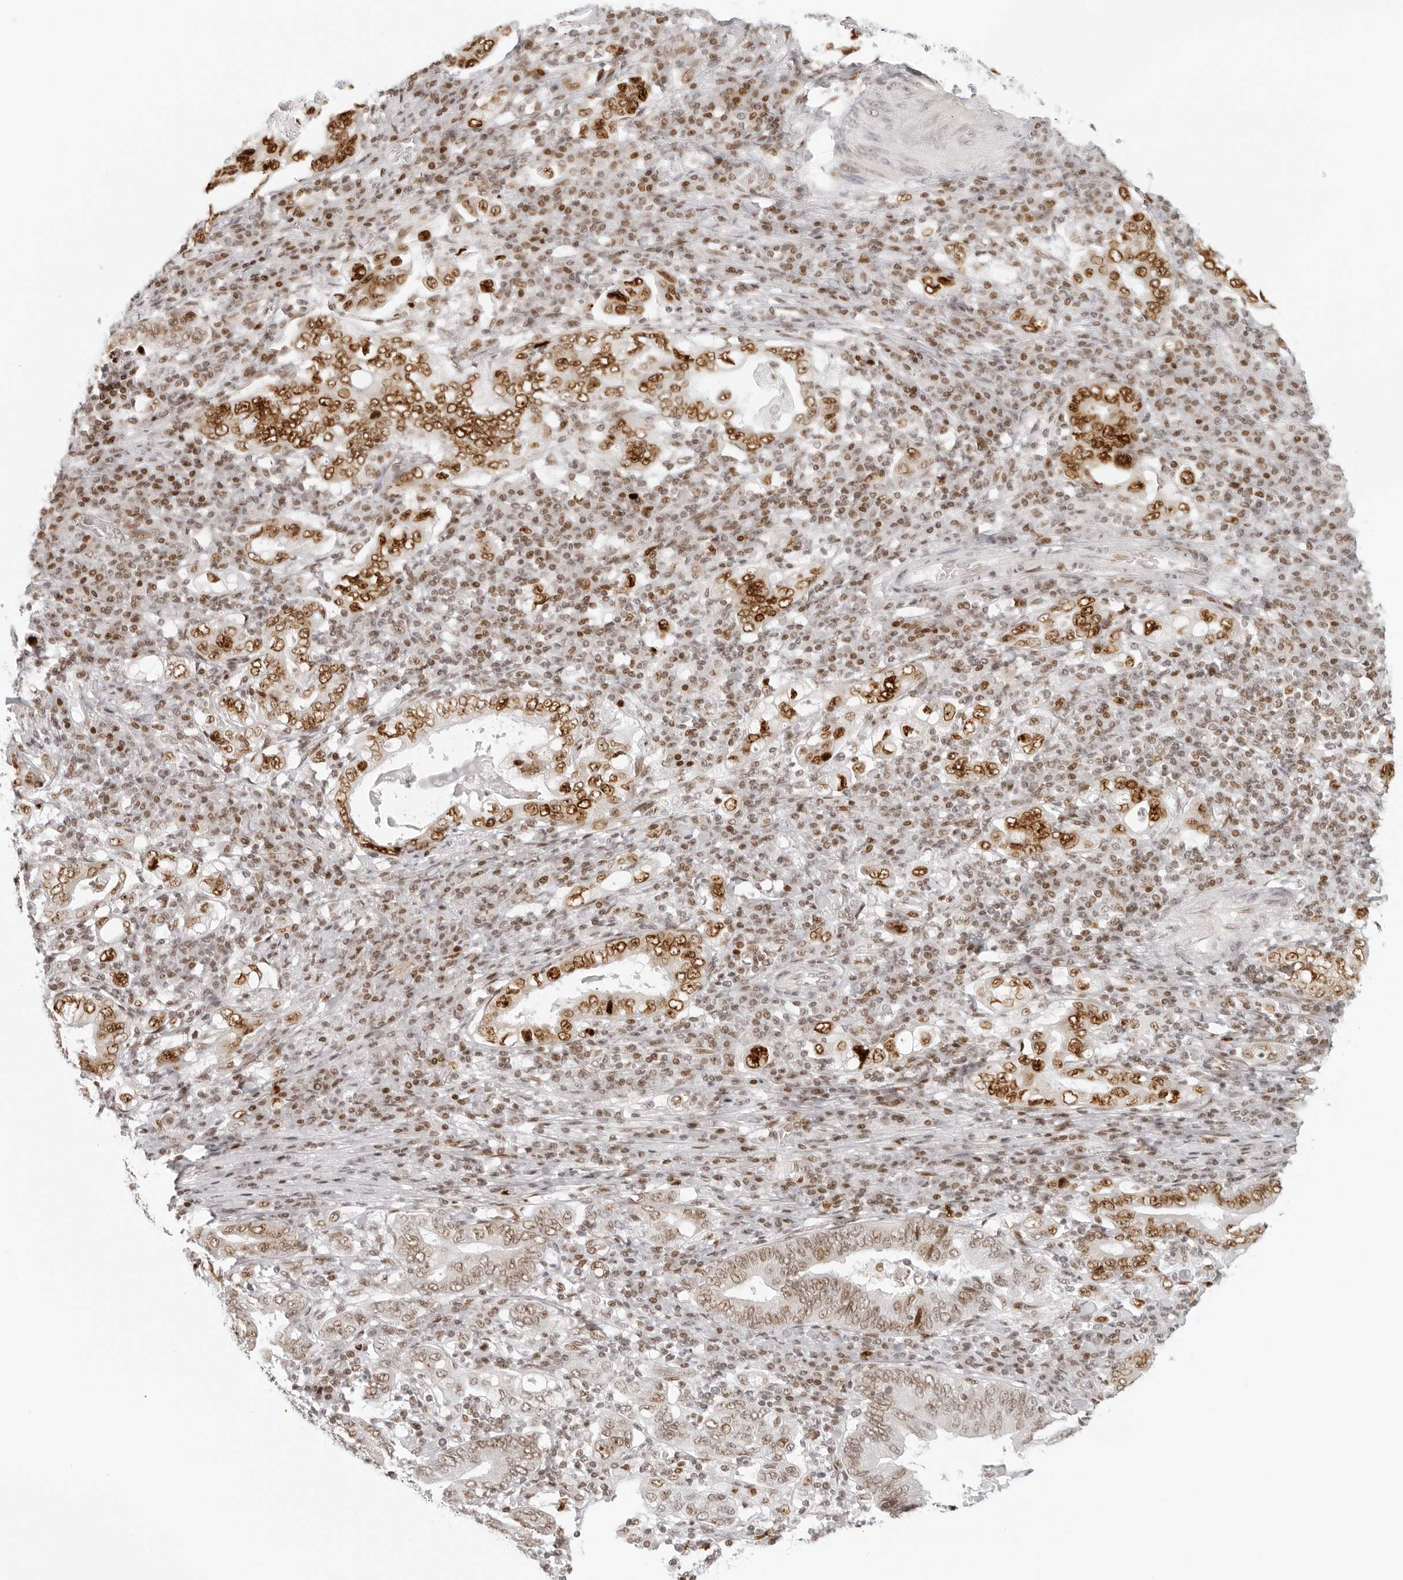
{"staining": {"intensity": "moderate", "quantity": ">75%", "location": "nuclear"}, "tissue": "stomach cancer", "cell_type": "Tumor cells", "image_type": "cancer", "snomed": [{"axis": "morphology", "description": "Normal tissue, NOS"}, {"axis": "morphology", "description": "Adenocarcinoma, NOS"}, {"axis": "topography", "description": "Esophagus"}, {"axis": "topography", "description": "Stomach, upper"}, {"axis": "topography", "description": "Peripheral nerve tissue"}], "caption": "Brown immunohistochemical staining in stomach adenocarcinoma exhibits moderate nuclear positivity in about >75% of tumor cells. Nuclei are stained in blue.", "gene": "RCC1", "patient": {"sex": "male", "age": 62}}